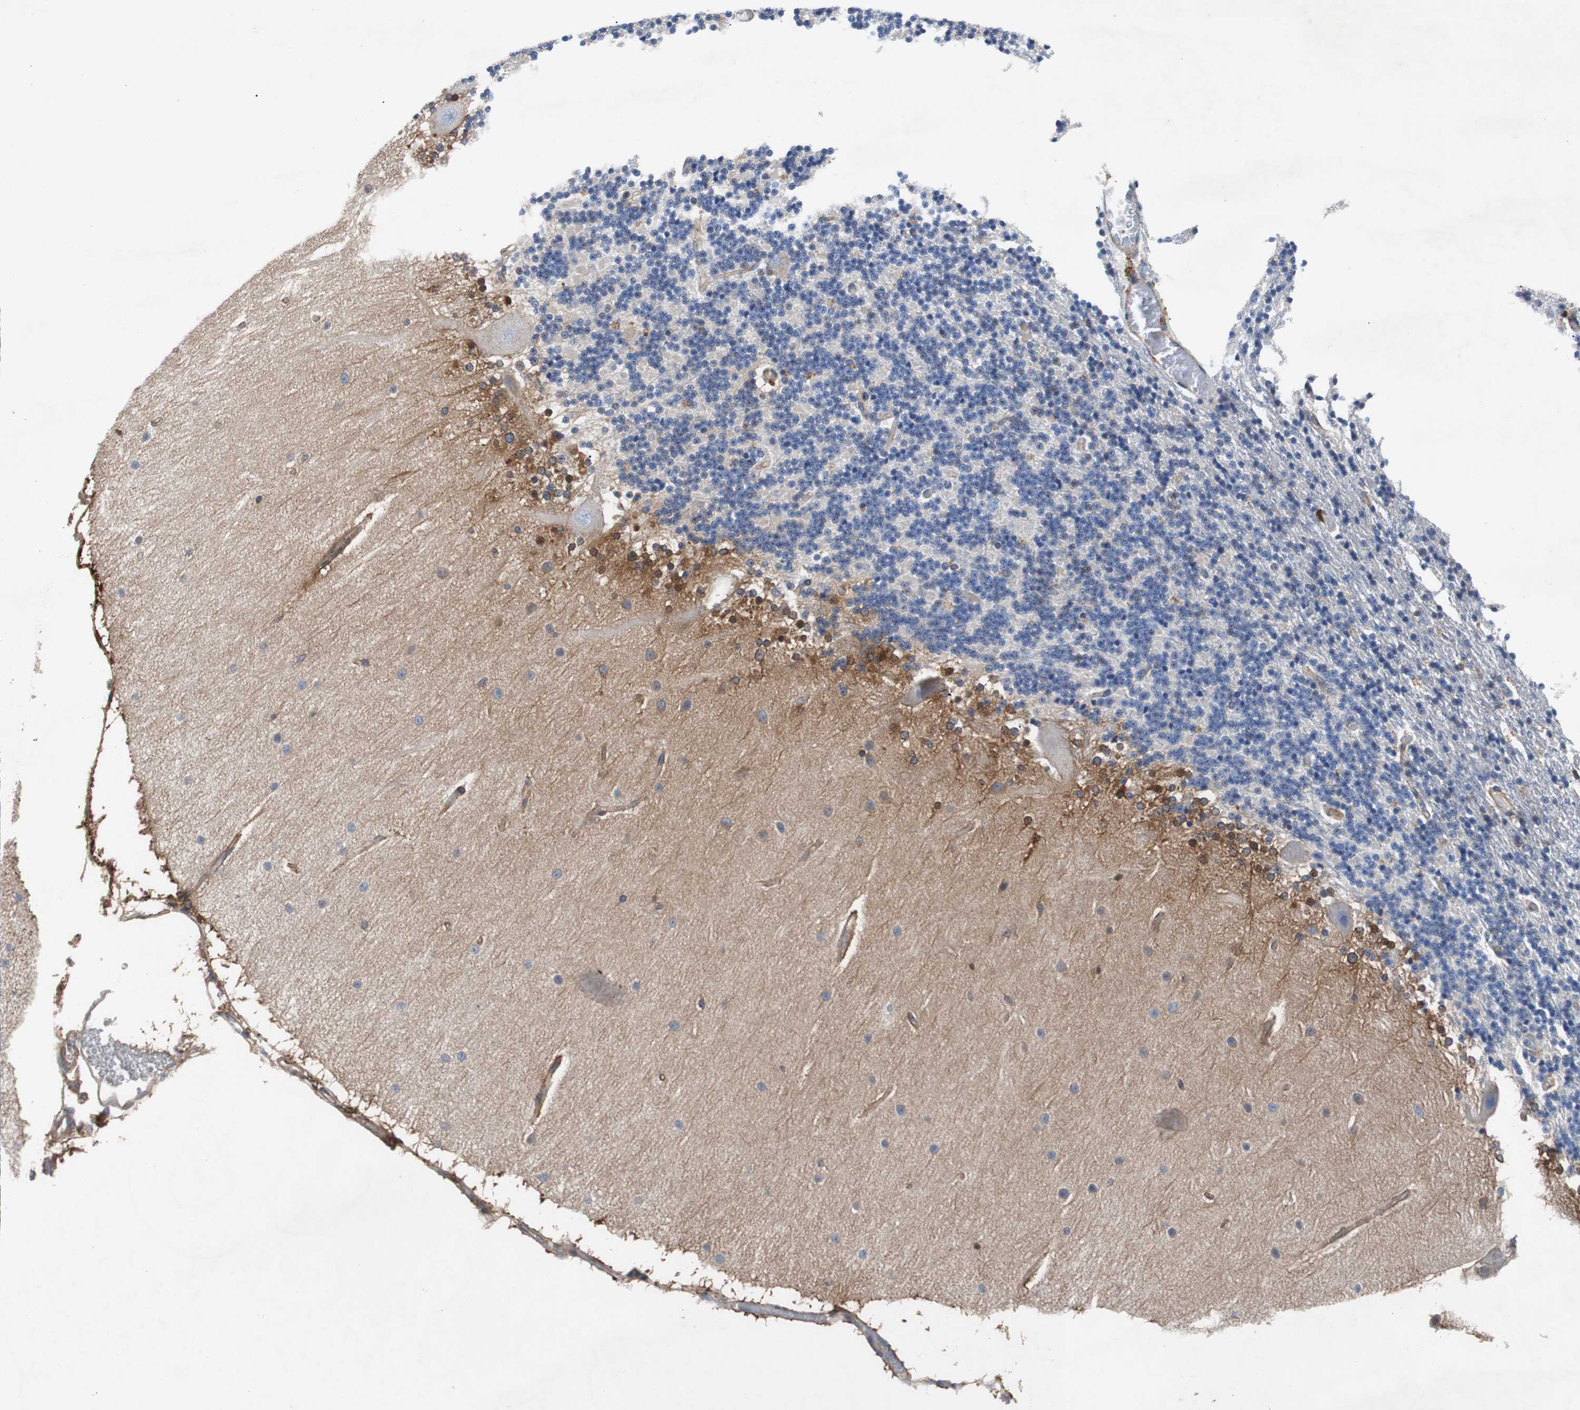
{"staining": {"intensity": "moderate", "quantity": "25%-75%", "location": "cytoplasmic/membranous"}, "tissue": "cerebellum", "cell_type": "Cells in granular layer", "image_type": "normal", "snomed": [{"axis": "morphology", "description": "Normal tissue, NOS"}, {"axis": "topography", "description": "Cerebellum"}], "caption": "Immunohistochemistry (DAB) staining of normal cerebellum displays moderate cytoplasmic/membranous protein positivity in approximately 25%-75% of cells in granular layer.", "gene": "GYS1", "patient": {"sex": "female", "age": 54}}